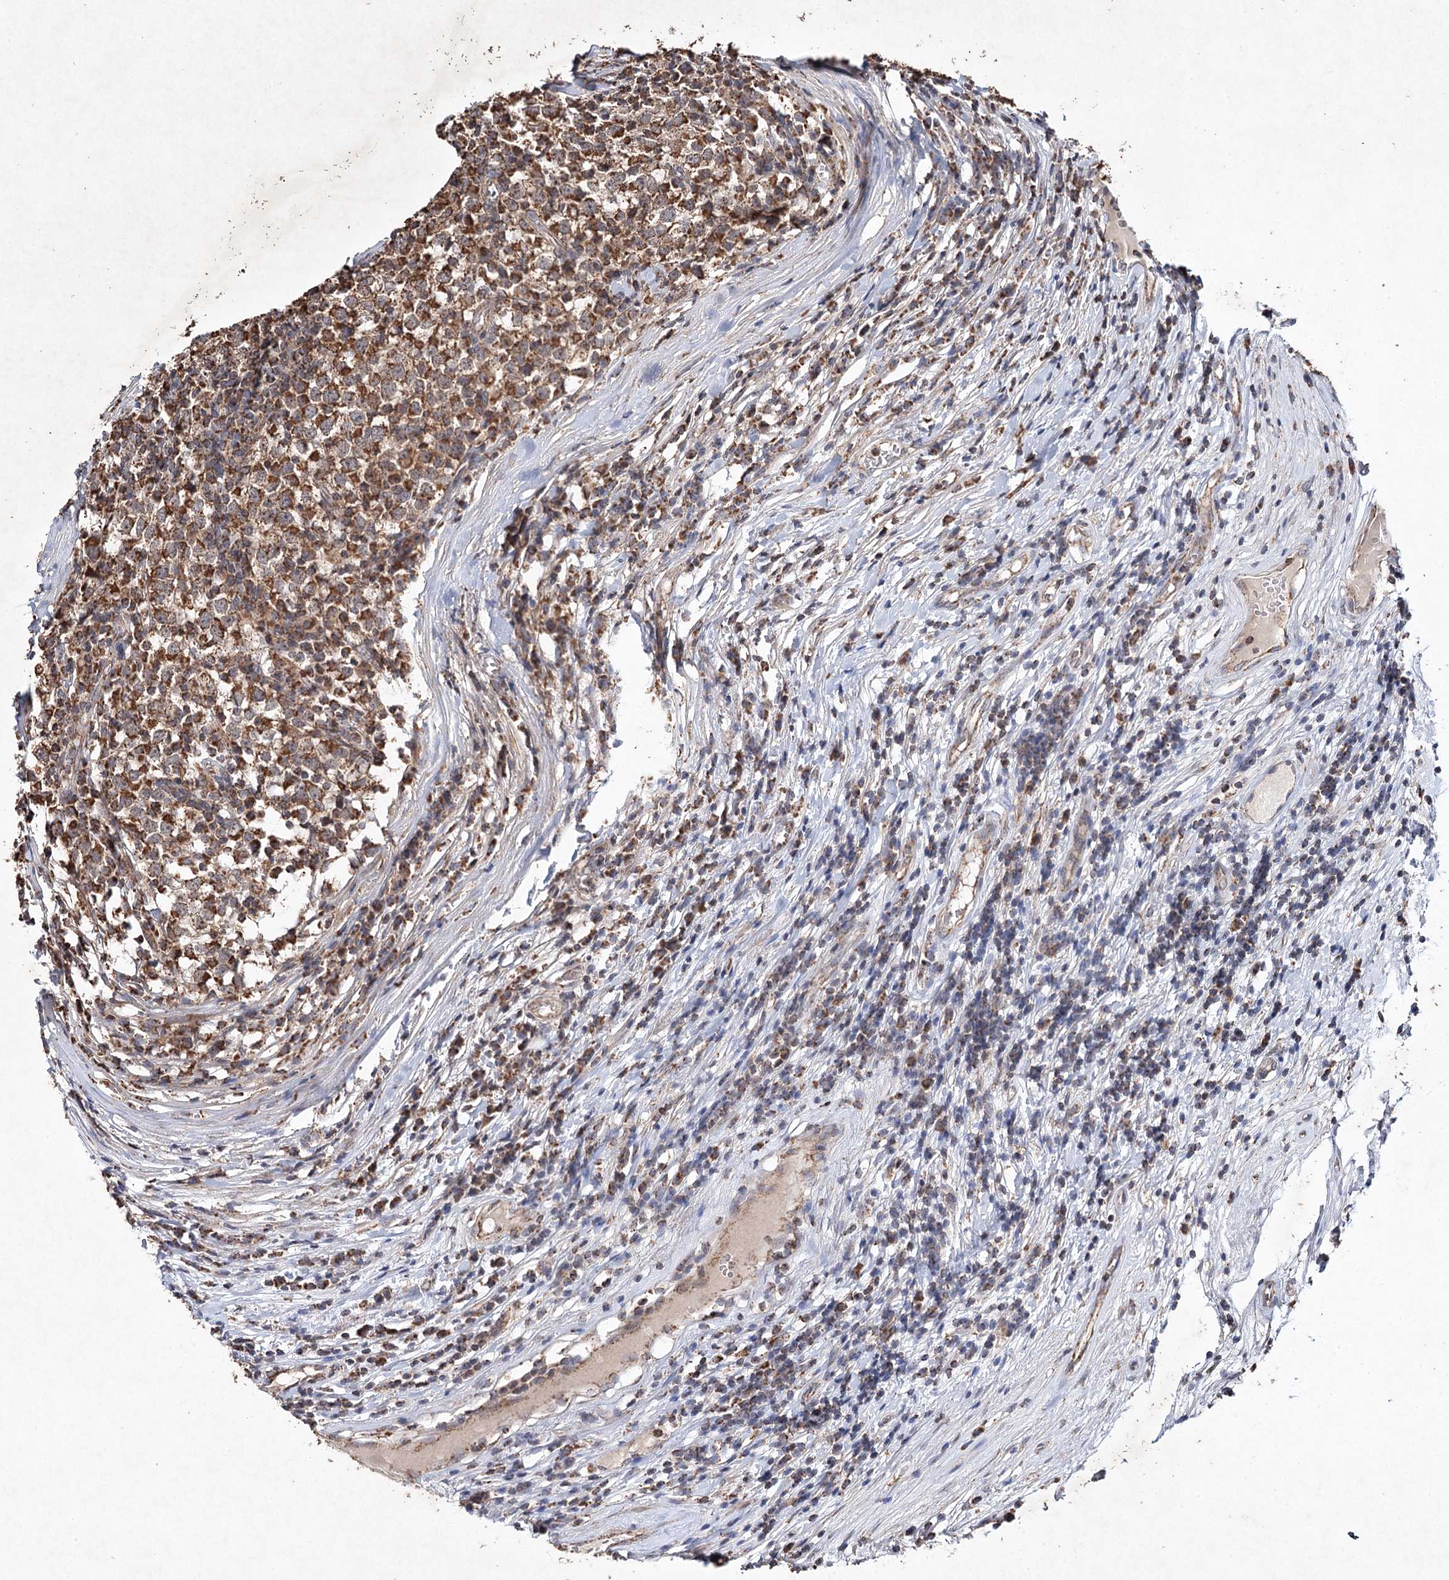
{"staining": {"intensity": "moderate", "quantity": ">75%", "location": "cytoplasmic/membranous"}, "tissue": "testis cancer", "cell_type": "Tumor cells", "image_type": "cancer", "snomed": [{"axis": "morphology", "description": "Seminoma, NOS"}, {"axis": "topography", "description": "Testis"}], "caption": "Human testis seminoma stained with a protein marker exhibits moderate staining in tumor cells.", "gene": "PIK3CB", "patient": {"sex": "male", "age": 65}}